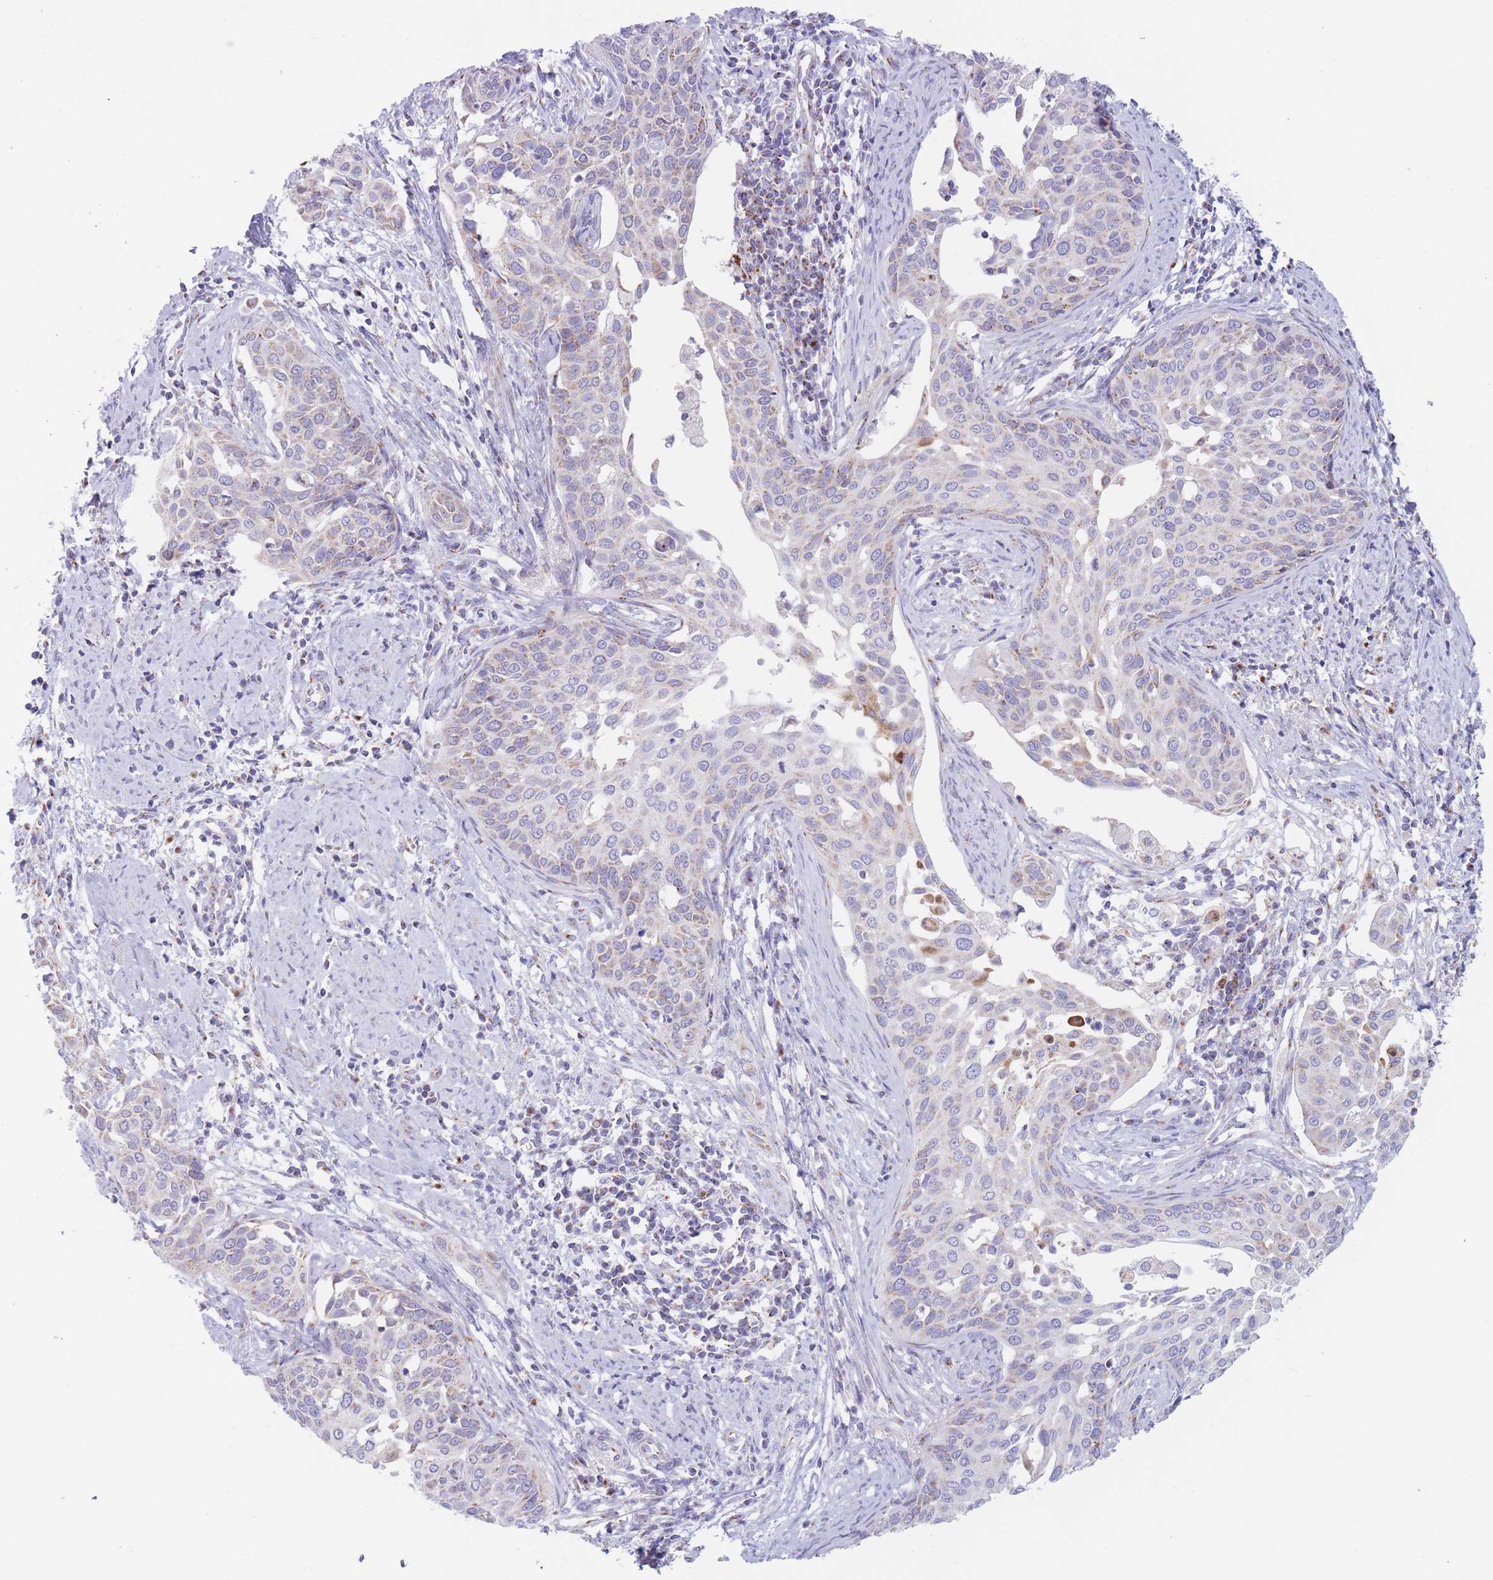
{"staining": {"intensity": "weak", "quantity": "<25%", "location": "cytoplasmic/membranous"}, "tissue": "cervical cancer", "cell_type": "Tumor cells", "image_type": "cancer", "snomed": [{"axis": "morphology", "description": "Squamous cell carcinoma, NOS"}, {"axis": "topography", "description": "Cervix"}], "caption": "This micrograph is of cervical squamous cell carcinoma stained with IHC to label a protein in brown with the nuclei are counter-stained blue. There is no staining in tumor cells. (DAB (3,3'-diaminobenzidine) immunohistochemistry (IHC), high magnification).", "gene": "MPND", "patient": {"sex": "female", "age": 44}}